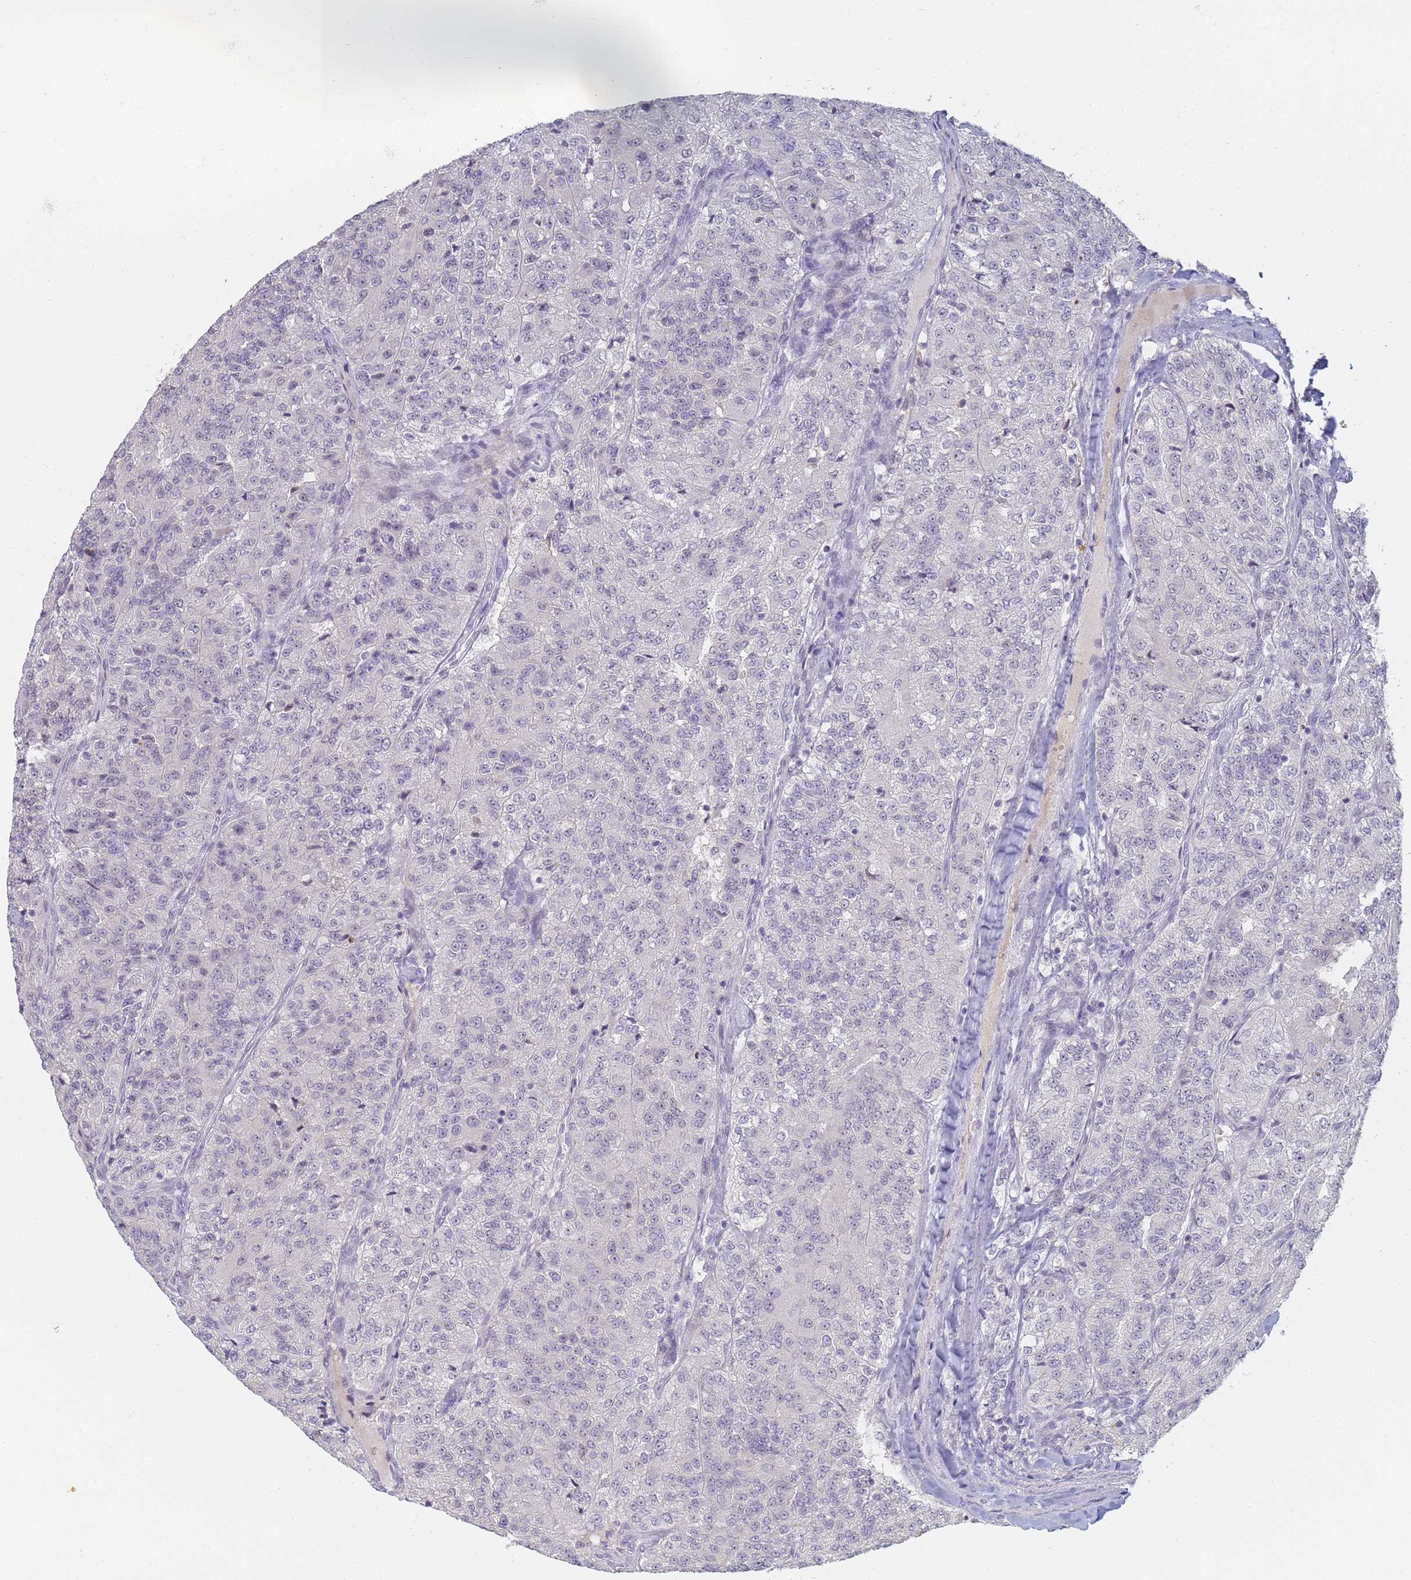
{"staining": {"intensity": "negative", "quantity": "none", "location": "none"}, "tissue": "renal cancer", "cell_type": "Tumor cells", "image_type": "cancer", "snomed": [{"axis": "morphology", "description": "Adenocarcinoma, NOS"}, {"axis": "topography", "description": "Kidney"}], "caption": "This is an immunohistochemistry micrograph of renal cancer. There is no positivity in tumor cells.", "gene": "SLC38A9", "patient": {"sex": "female", "age": 63}}